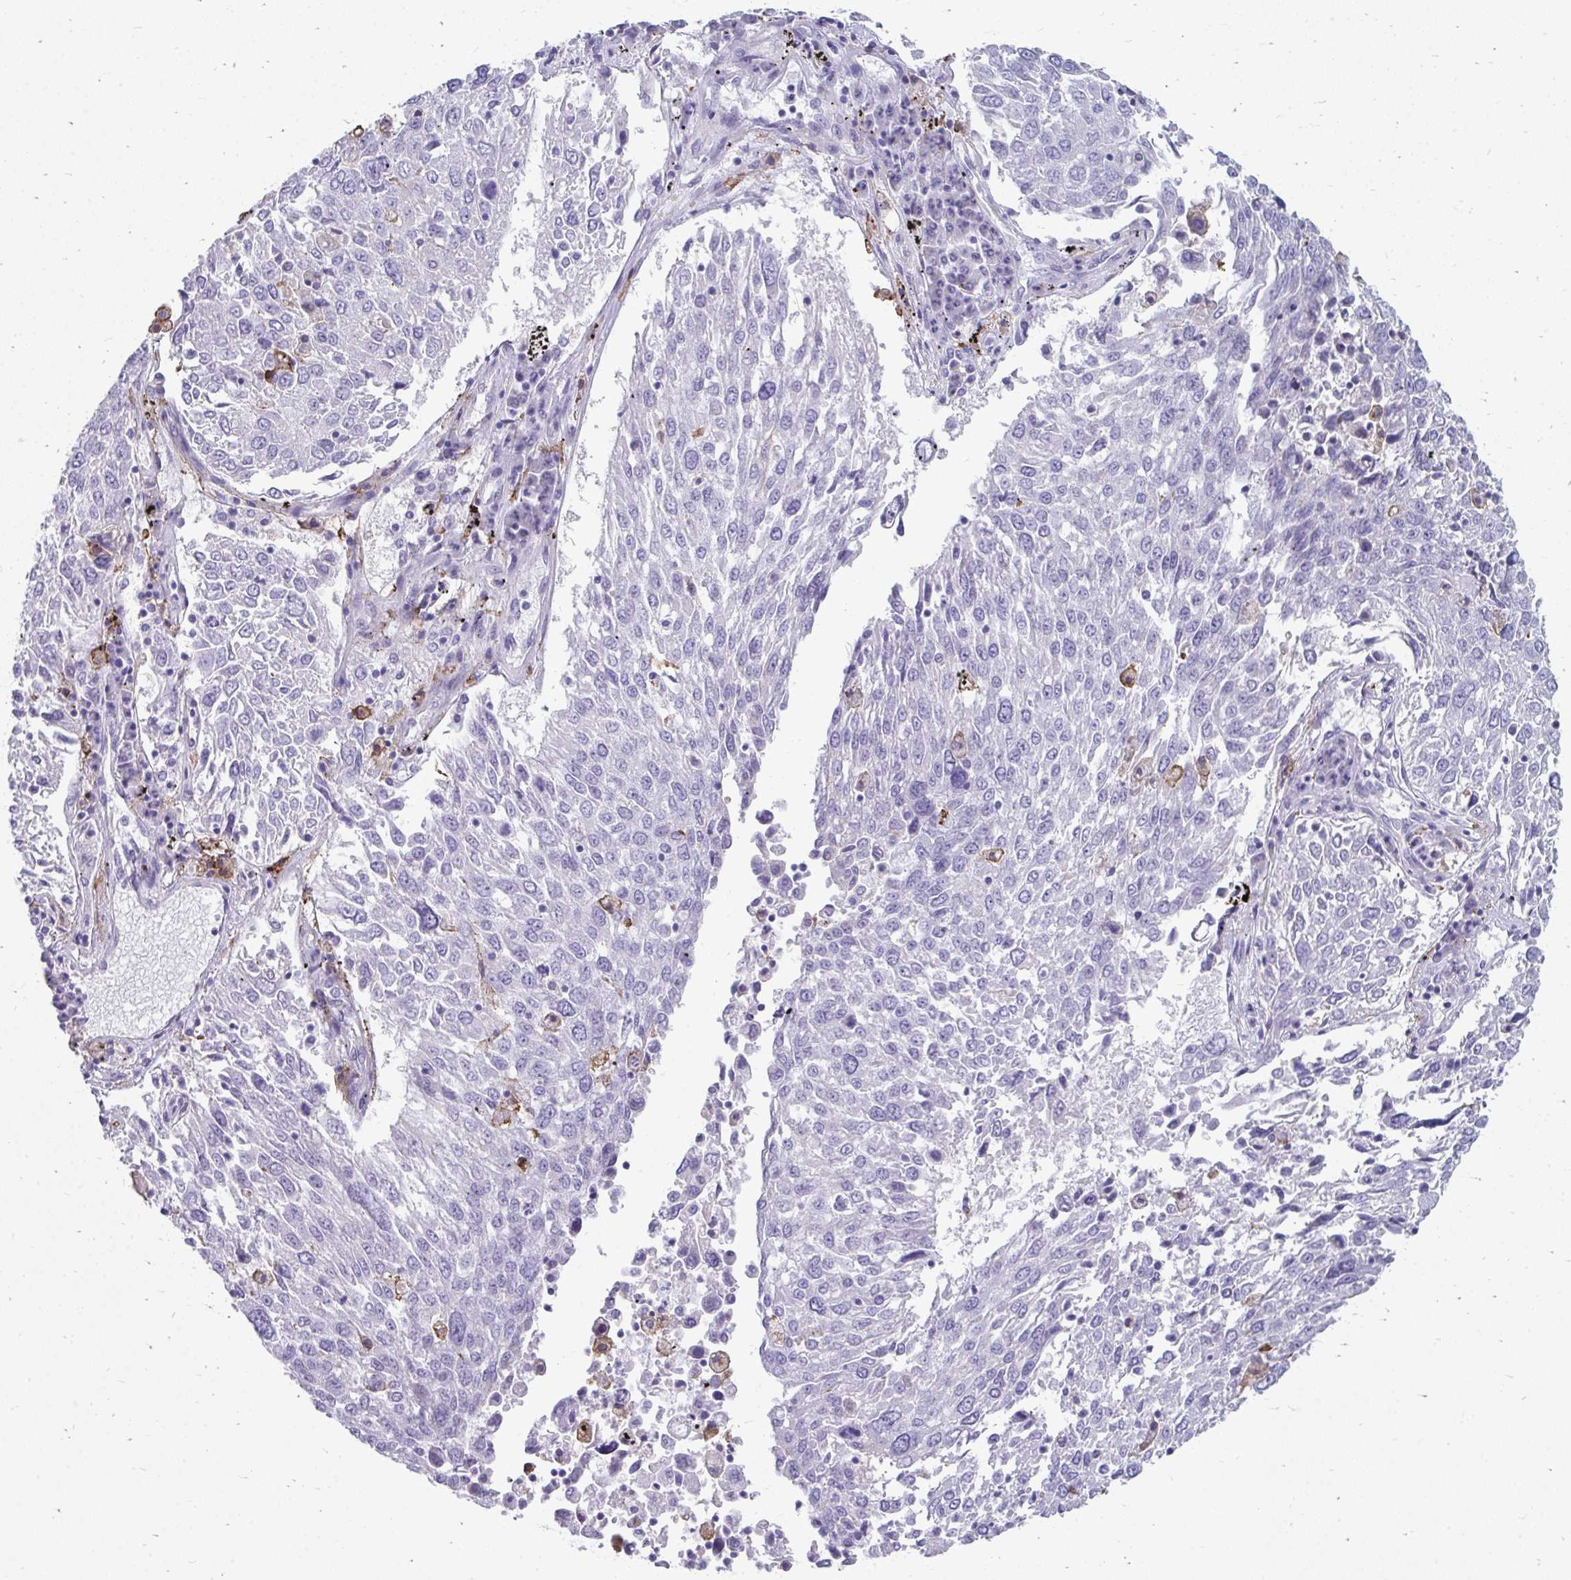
{"staining": {"intensity": "negative", "quantity": "none", "location": "none"}, "tissue": "lung cancer", "cell_type": "Tumor cells", "image_type": "cancer", "snomed": [{"axis": "morphology", "description": "Squamous cell carcinoma, NOS"}, {"axis": "topography", "description": "Lung"}], "caption": "Micrograph shows no significant protein positivity in tumor cells of lung cancer (squamous cell carcinoma).", "gene": "CD163", "patient": {"sex": "male", "age": 65}}